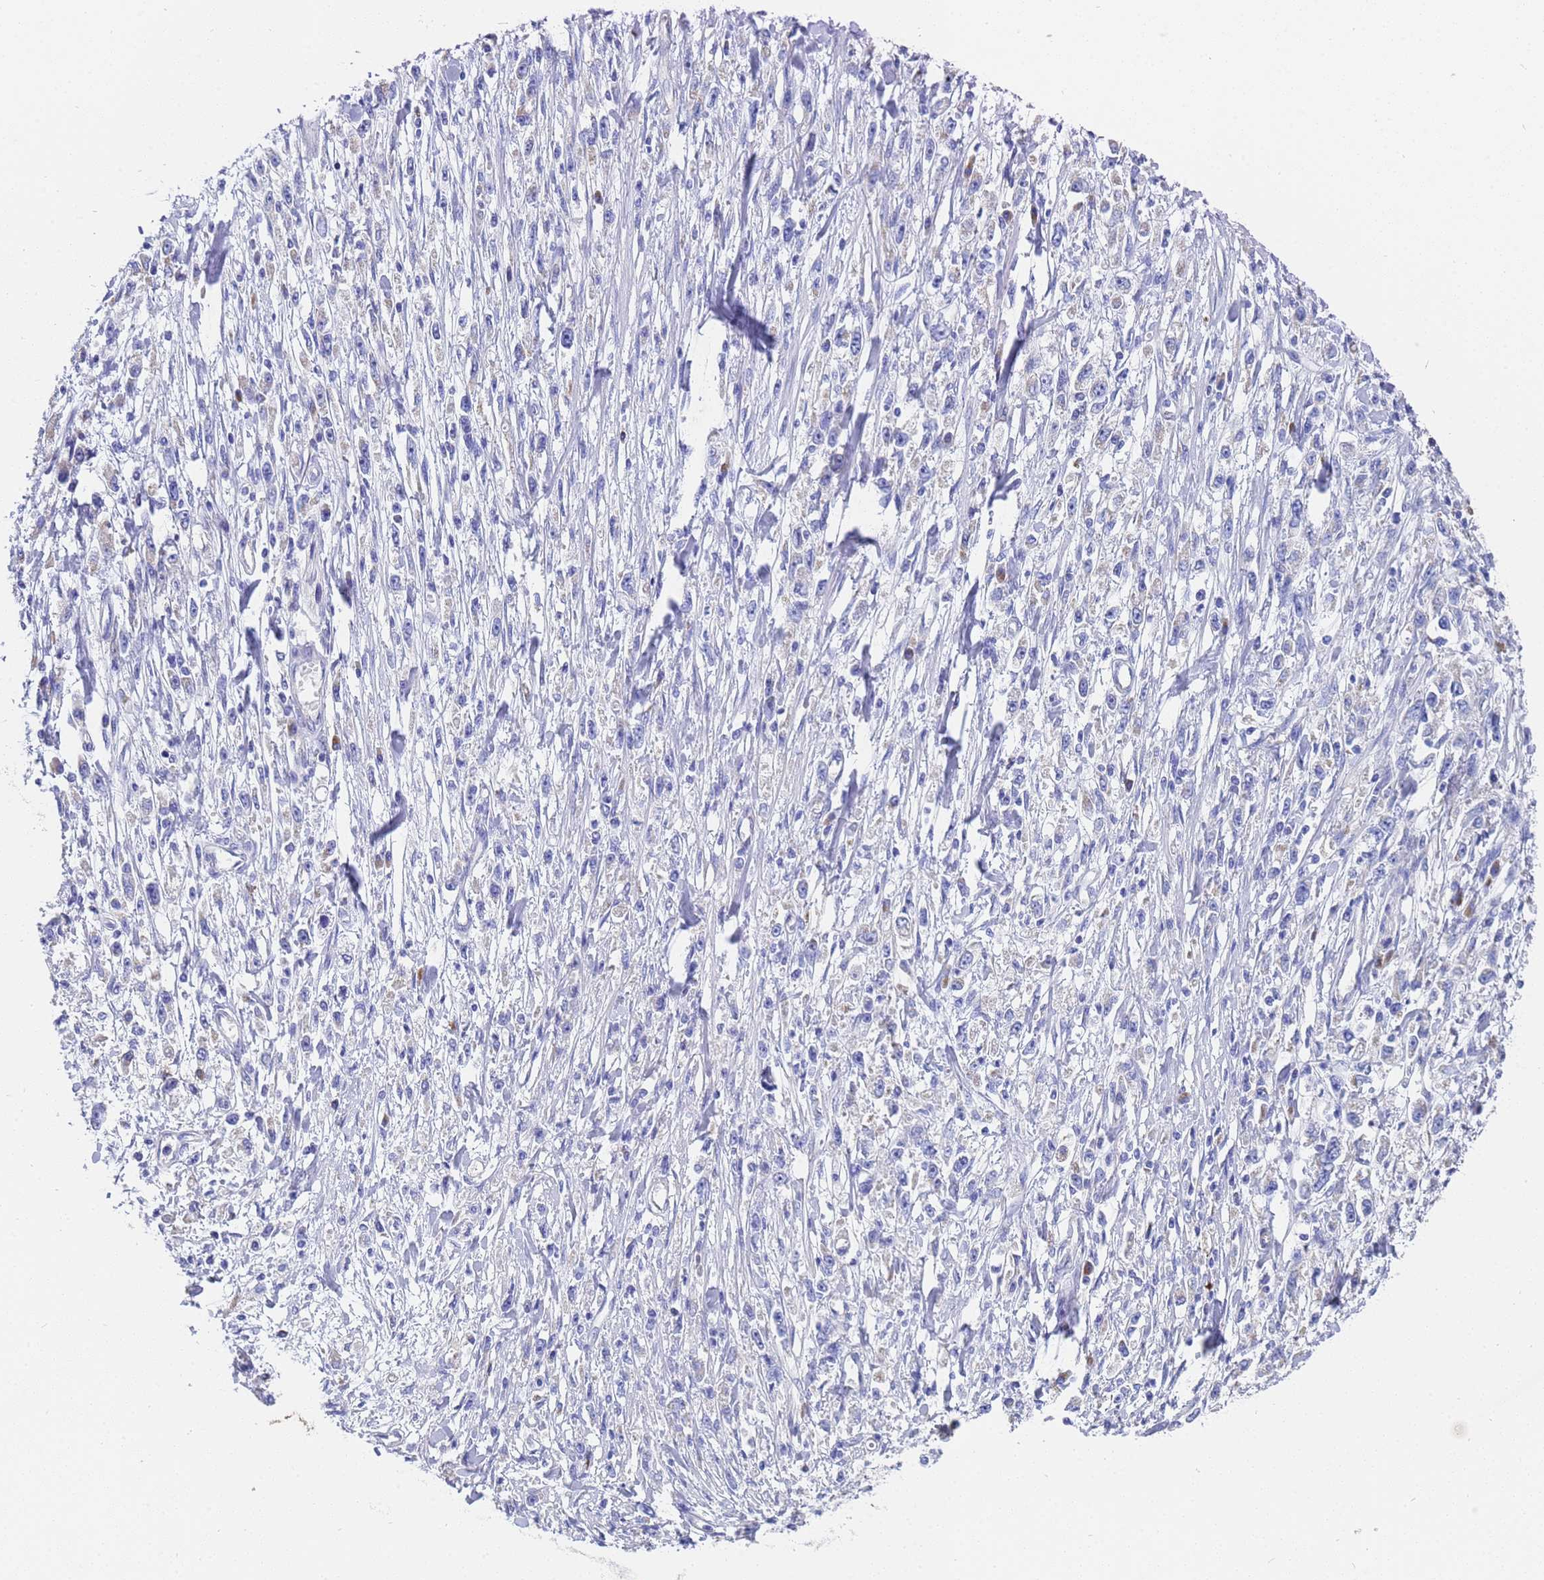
{"staining": {"intensity": "negative", "quantity": "none", "location": "none"}, "tissue": "stomach cancer", "cell_type": "Tumor cells", "image_type": "cancer", "snomed": [{"axis": "morphology", "description": "Adenocarcinoma, NOS"}, {"axis": "topography", "description": "Stomach"}], "caption": "A photomicrograph of adenocarcinoma (stomach) stained for a protein displays no brown staining in tumor cells.", "gene": "TM4SF4", "patient": {"sex": "female", "age": 59}}